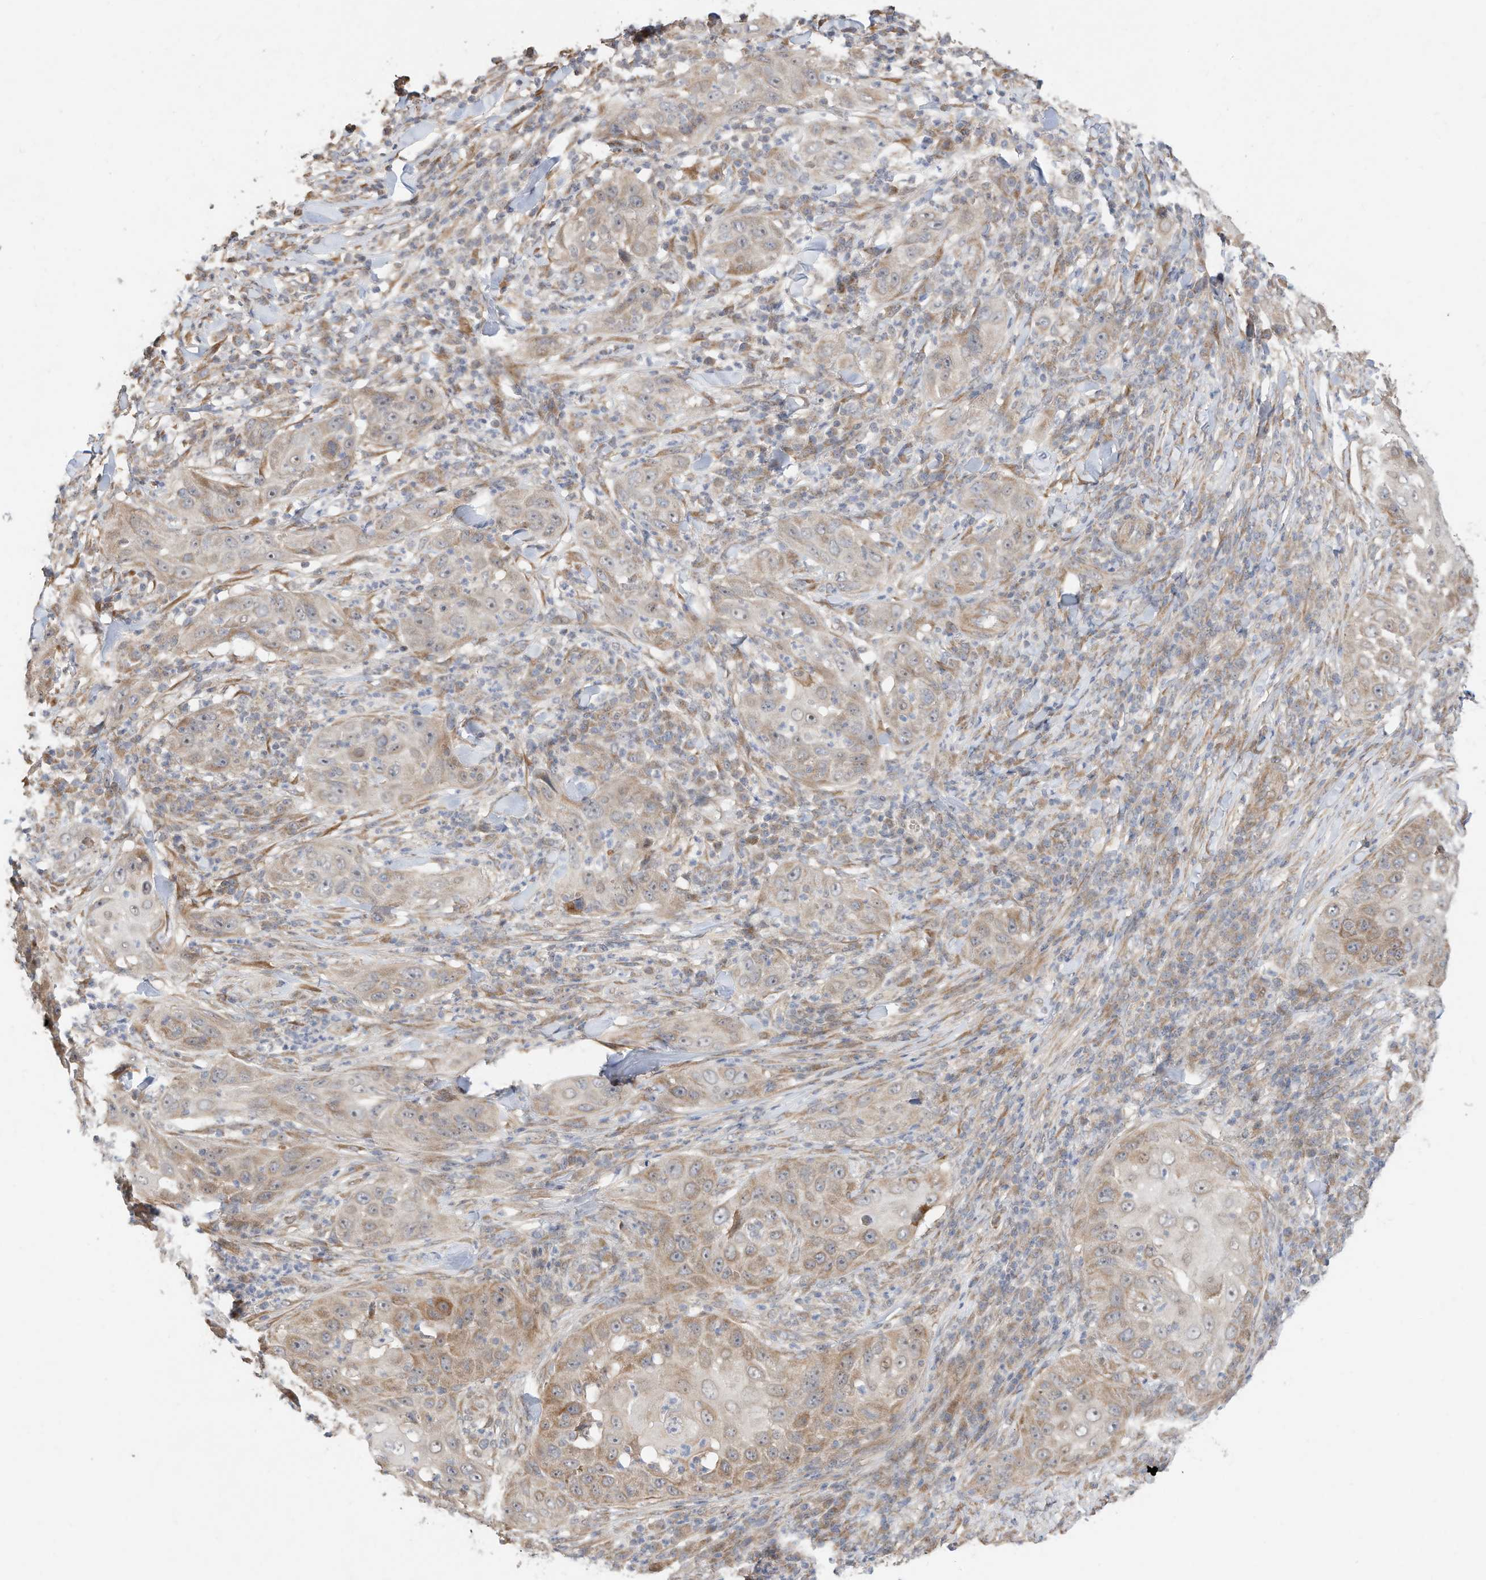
{"staining": {"intensity": "moderate", "quantity": "25%-75%", "location": "cytoplasmic/membranous"}, "tissue": "skin cancer", "cell_type": "Tumor cells", "image_type": "cancer", "snomed": [{"axis": "morphology", "description": "Squamous cell carcinoma, NOS"}, {"axis": "topography", "description": "Skin"}], "caption": "The photomicrograph demonstrates a brown stain indicating the presence of a protein in the cytoplasmic/membranous of tumor cells in squamous cell carcinoma (skin).", "gene": "CAGE1", "patient": {"sex": "female", "age": 44}}